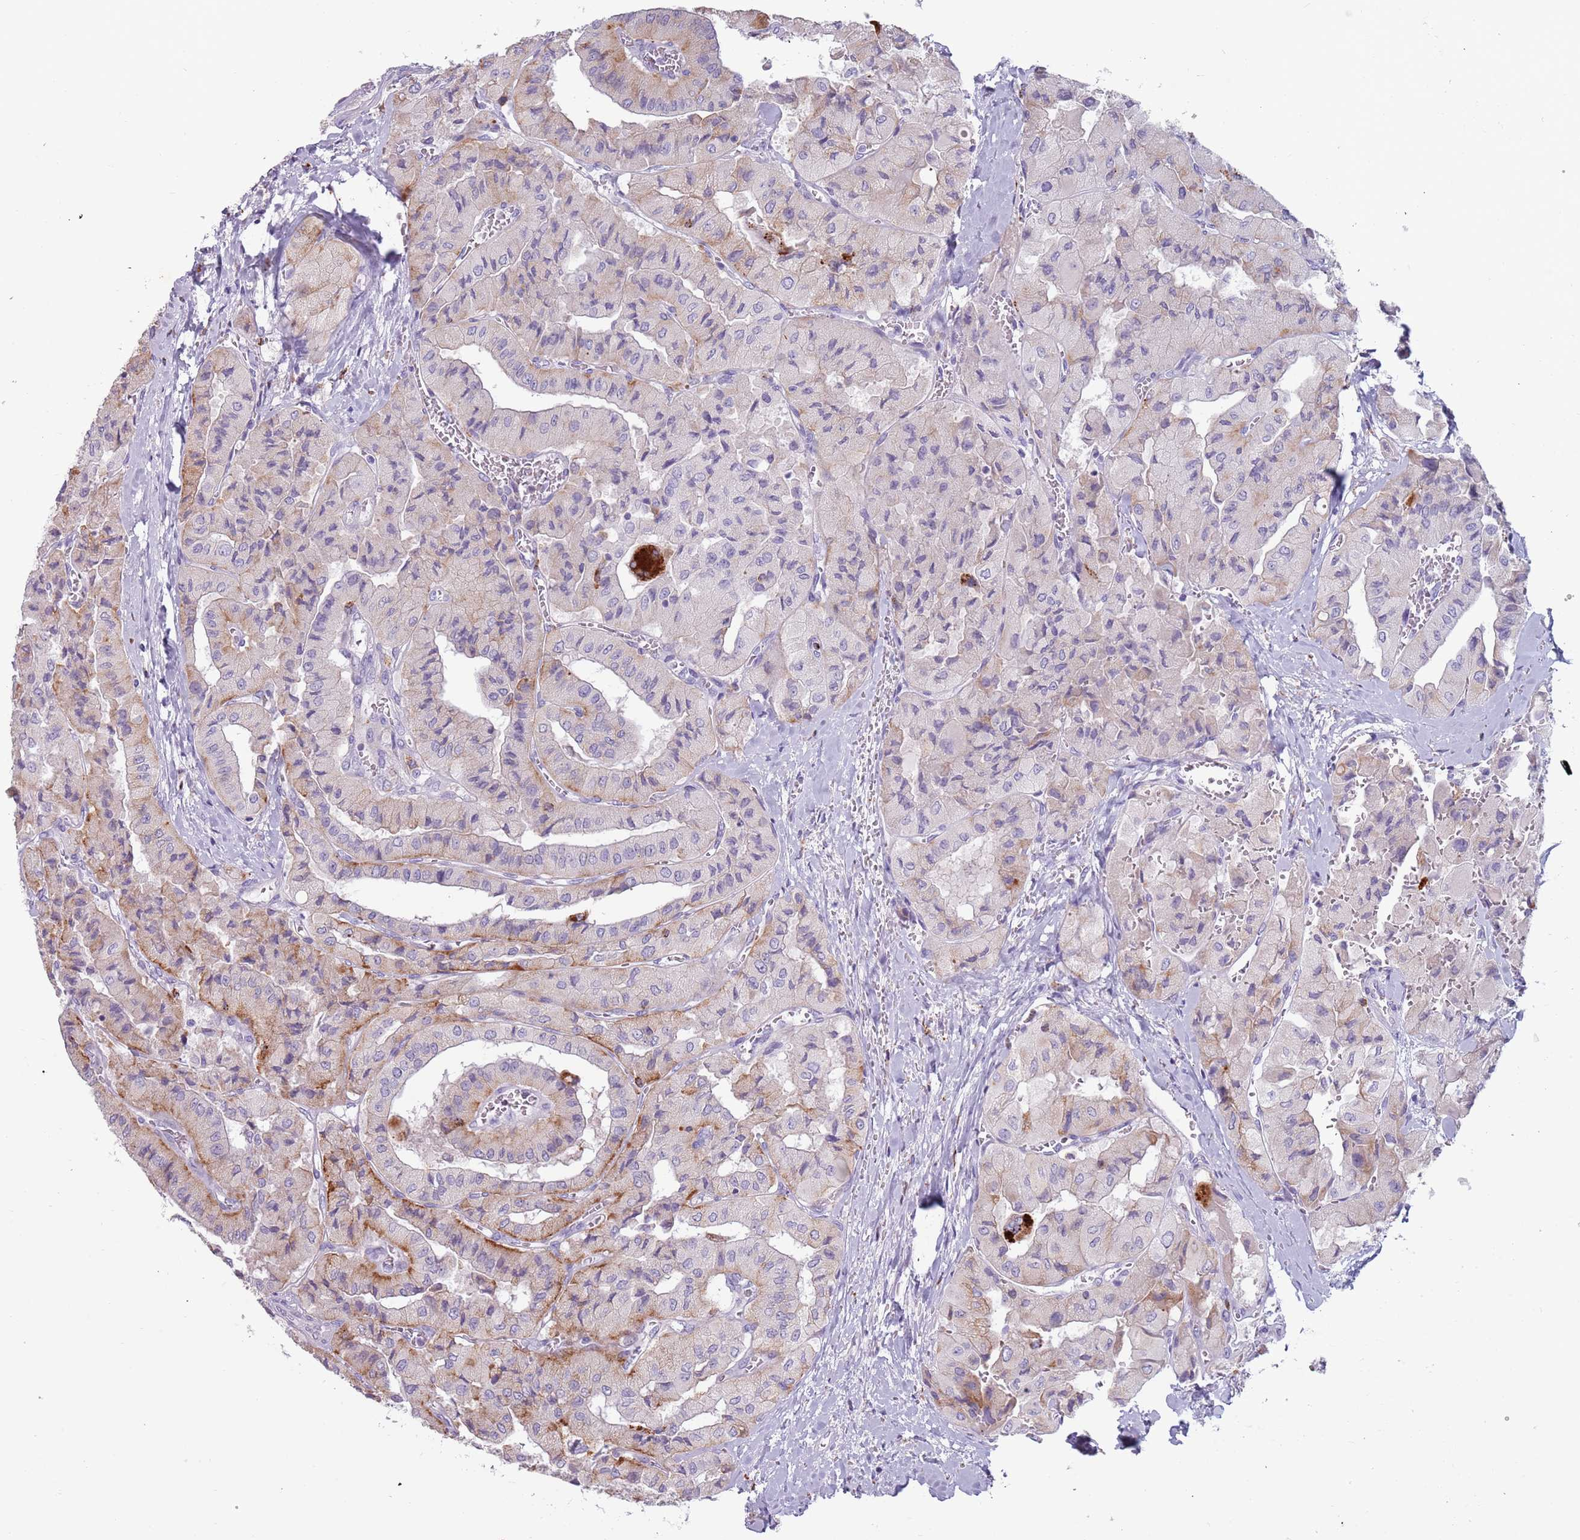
{"staining": {"intensity": "moderate", "quantity": "<25%", "location": "cytoplasmic/membranous"}, "tissue": "thyroid cancer", "cell_type": "Tumor cells", "image_type": "cancer", "snomed": [{"axis": "morphology", "description": "Normal tissue, NOS"}, {"axis": "morphology", "description": "Papillary adenocarcinoma, NOS"}, {"axis": "topography", "description": "Thyroid gland"}], "caption": "Protein expression analysis of human papillary adenocarcinoma (thyroid) reveals moderate cytoplasmic/membranous expression in about <25% of tumor cells.", "gene": "NWD2", "patient": {"sex": "female", "age": 59}}